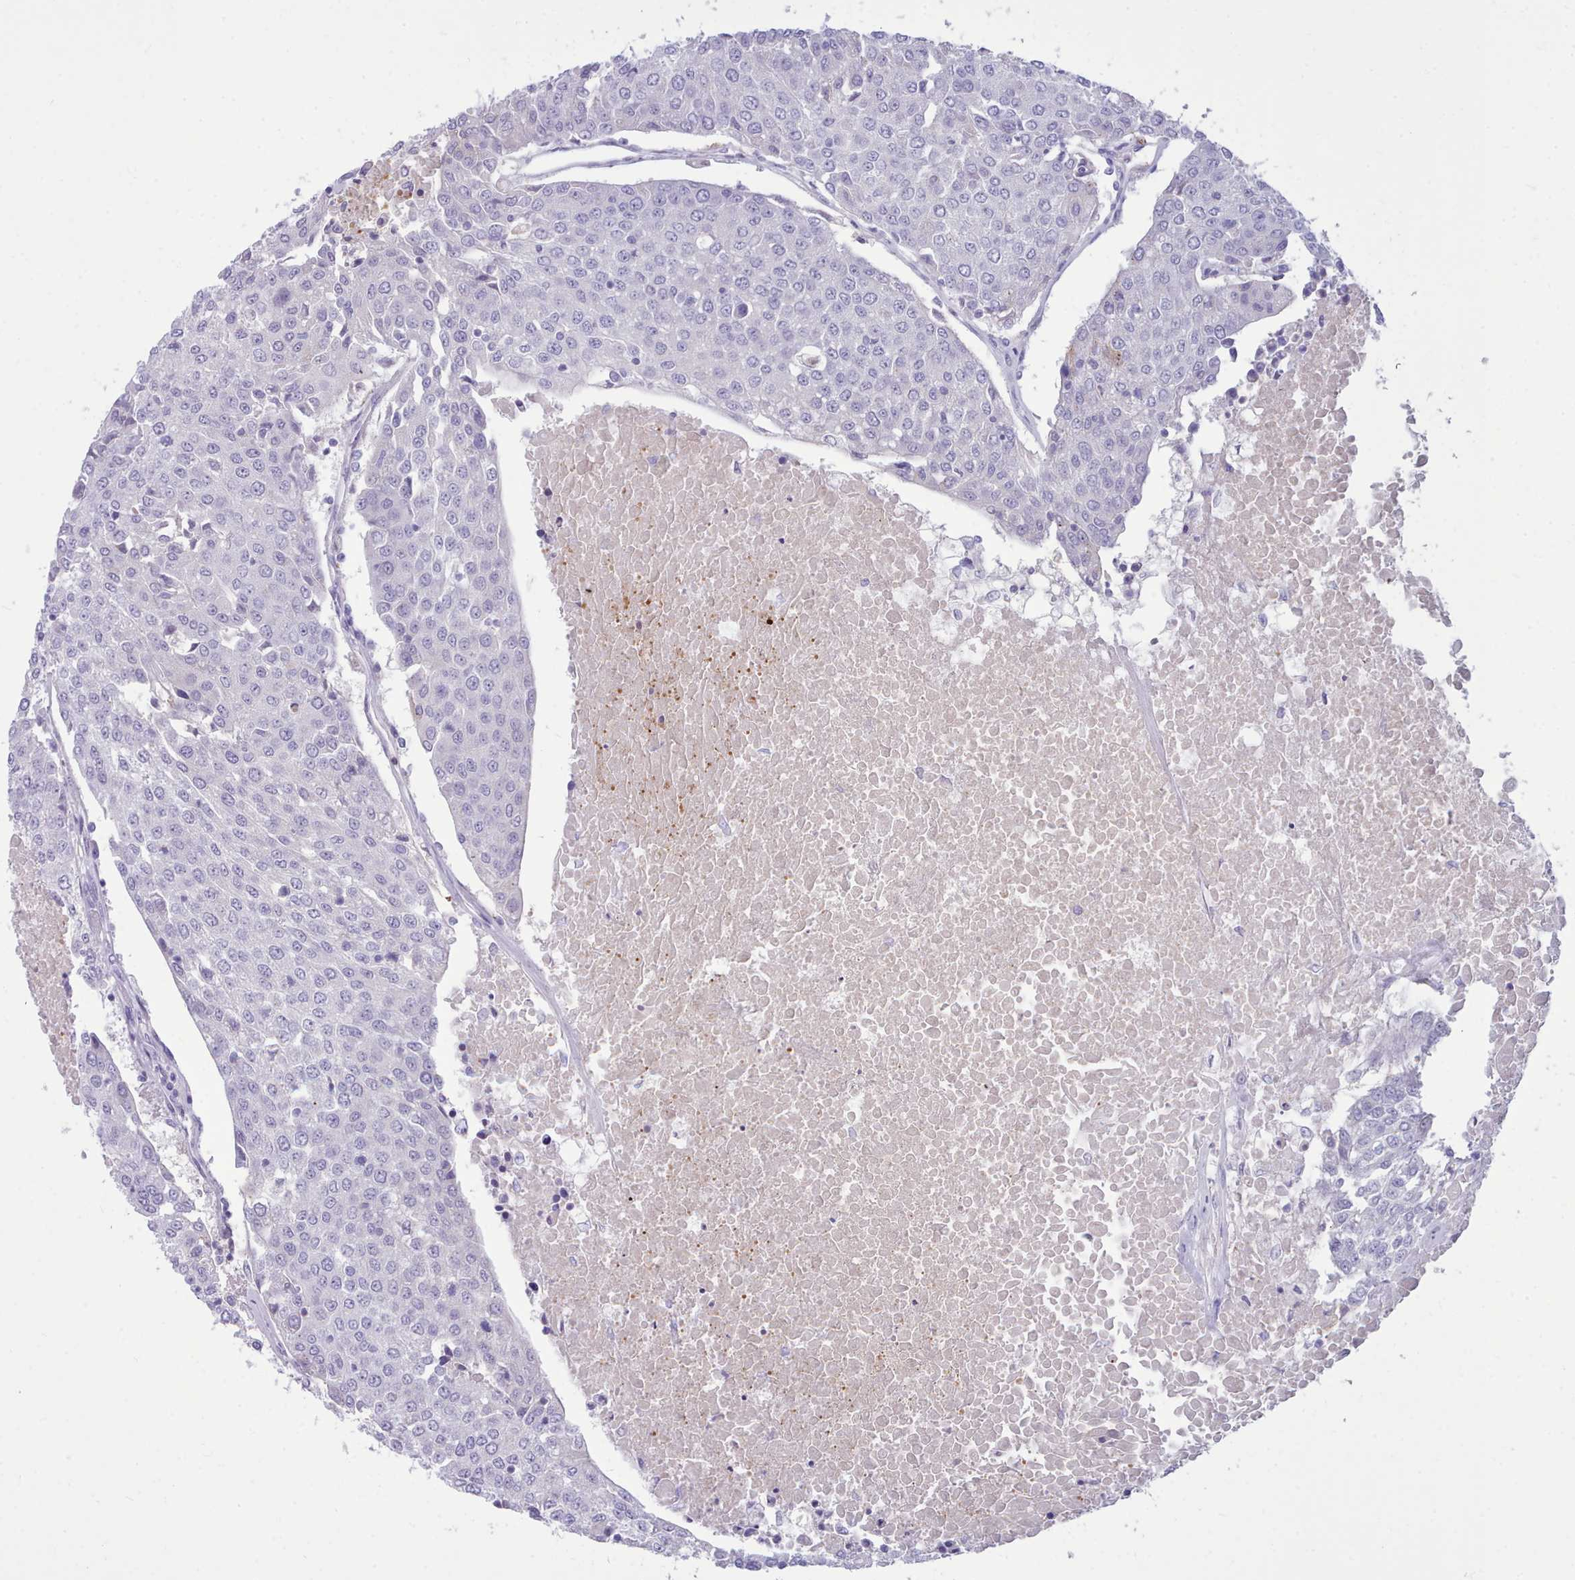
{"staining": {"intensity": "negative", "quantity": "none", "location": "none"}, "tissue": "urothelial cancer", "cell_type": "Tumor cells", "image_type": "cancer", "snomed": [{"axis": "morphology", "description": "Urothelial carcinoma, High grade"}, {"axis": "topography", "description": "Urinary bladder"}], "caption": "Micrograph shows no protein expression in tumor cells of high-grade urothelial carcinoma tissue. The staining was performed using DAB to visualize the protein expression in brown, while the nuclei were stained in blue with hematoxylin (Magnification: 20x).", "gene": "NKX1-2", "patient": {"sex": "female", "age": 85}}